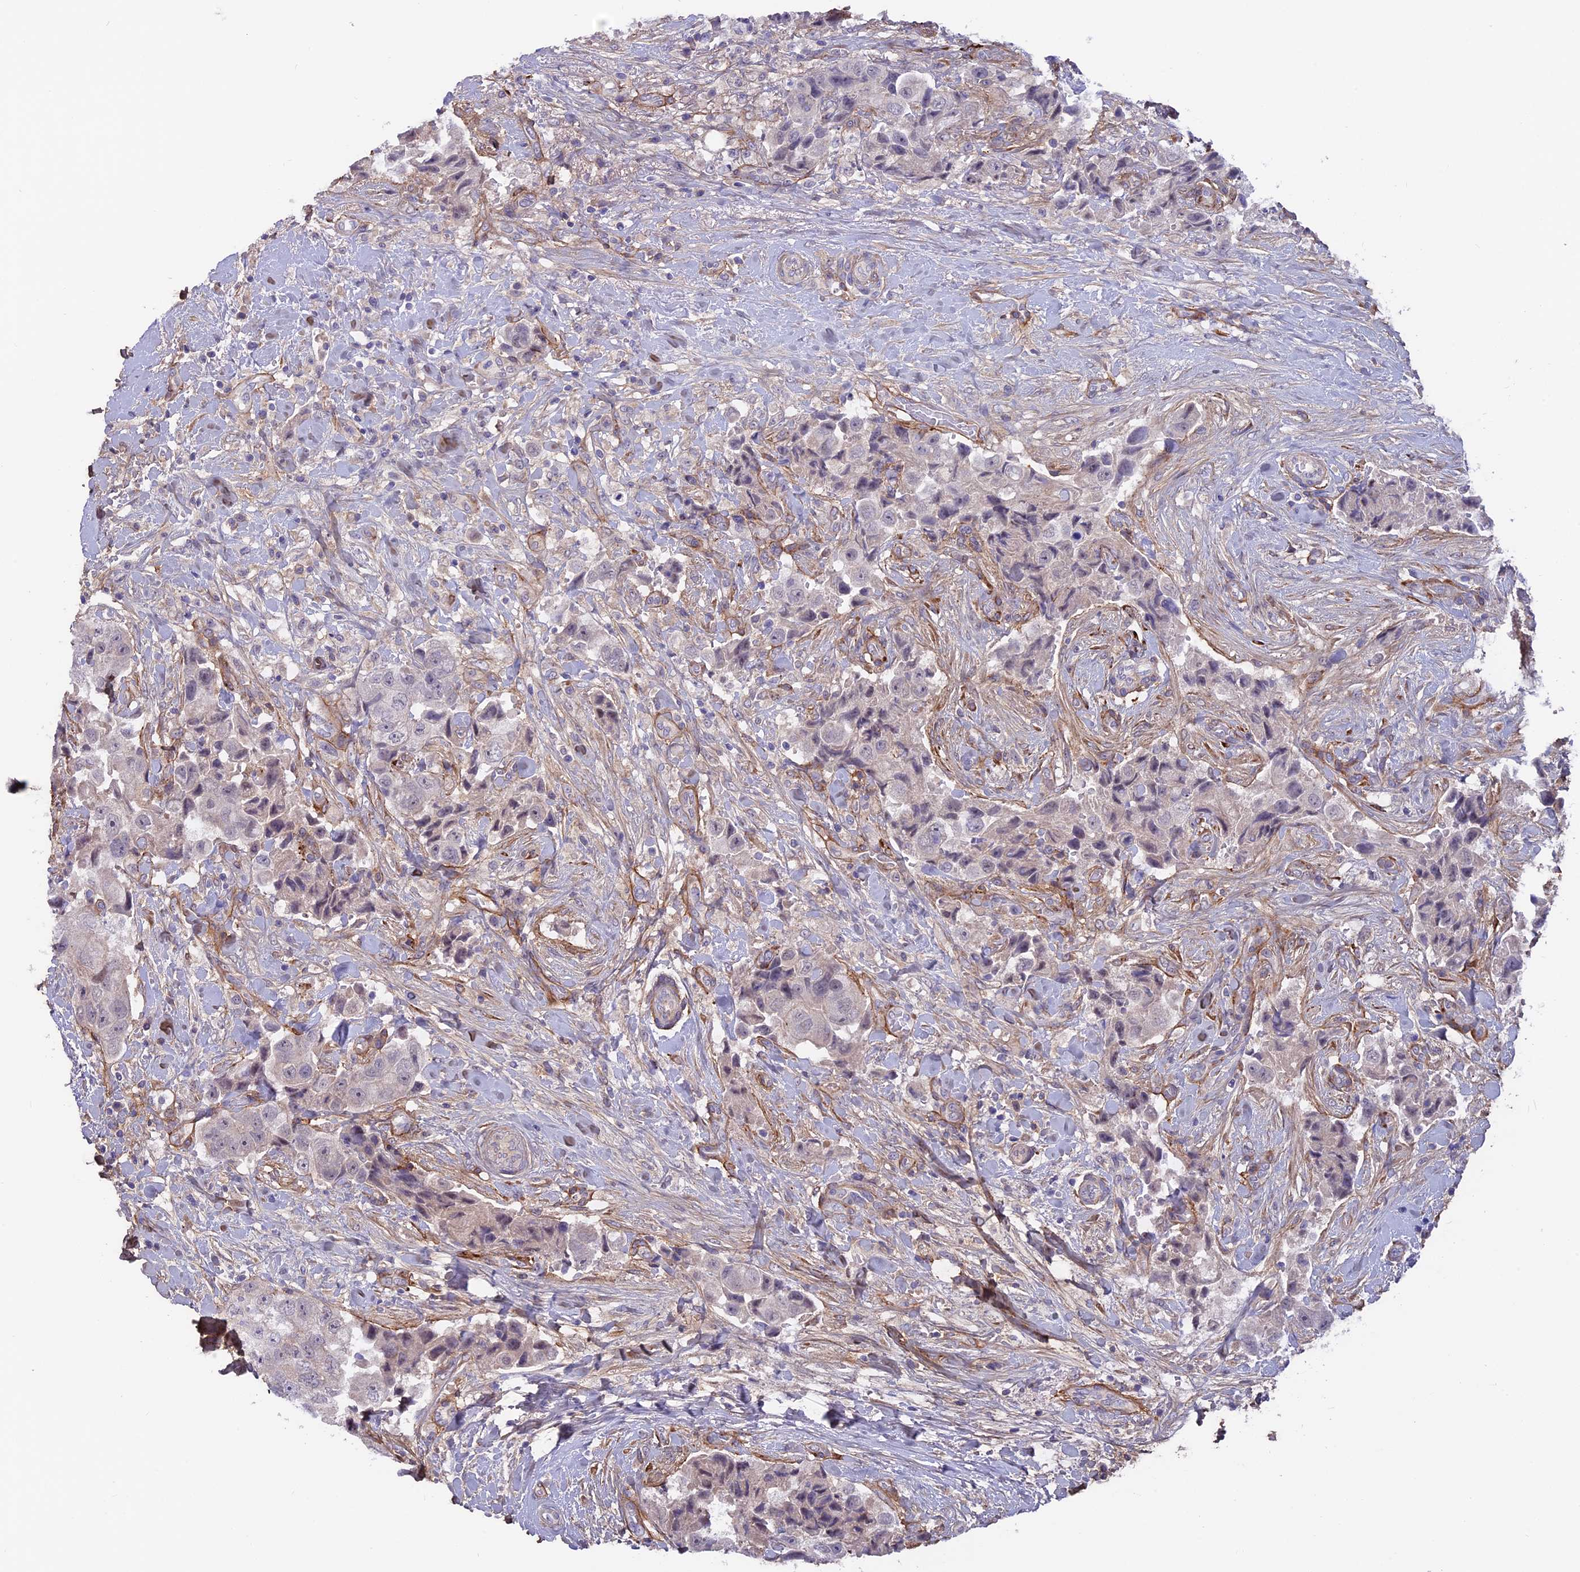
{"staining": {"intensity": "negative", "quantity": "none", "location": "none"}, "tissue": "breast cancer", "cell_type": "Tumor cells", "image_type": "cancer", "snomed": [{"axis": "morphology", "description": "Normal tissue, NOS"}, {"axis": "morphology", "description": "Duct carcinoma"}, {"axis": "topography", "description": "Breast"}], "caption": "An image of breast cancer stained for a protein exhibits no brown staining in tumor cells.", "gene": "COL4A3", "patient": {"sex": "female", "age": 62}}